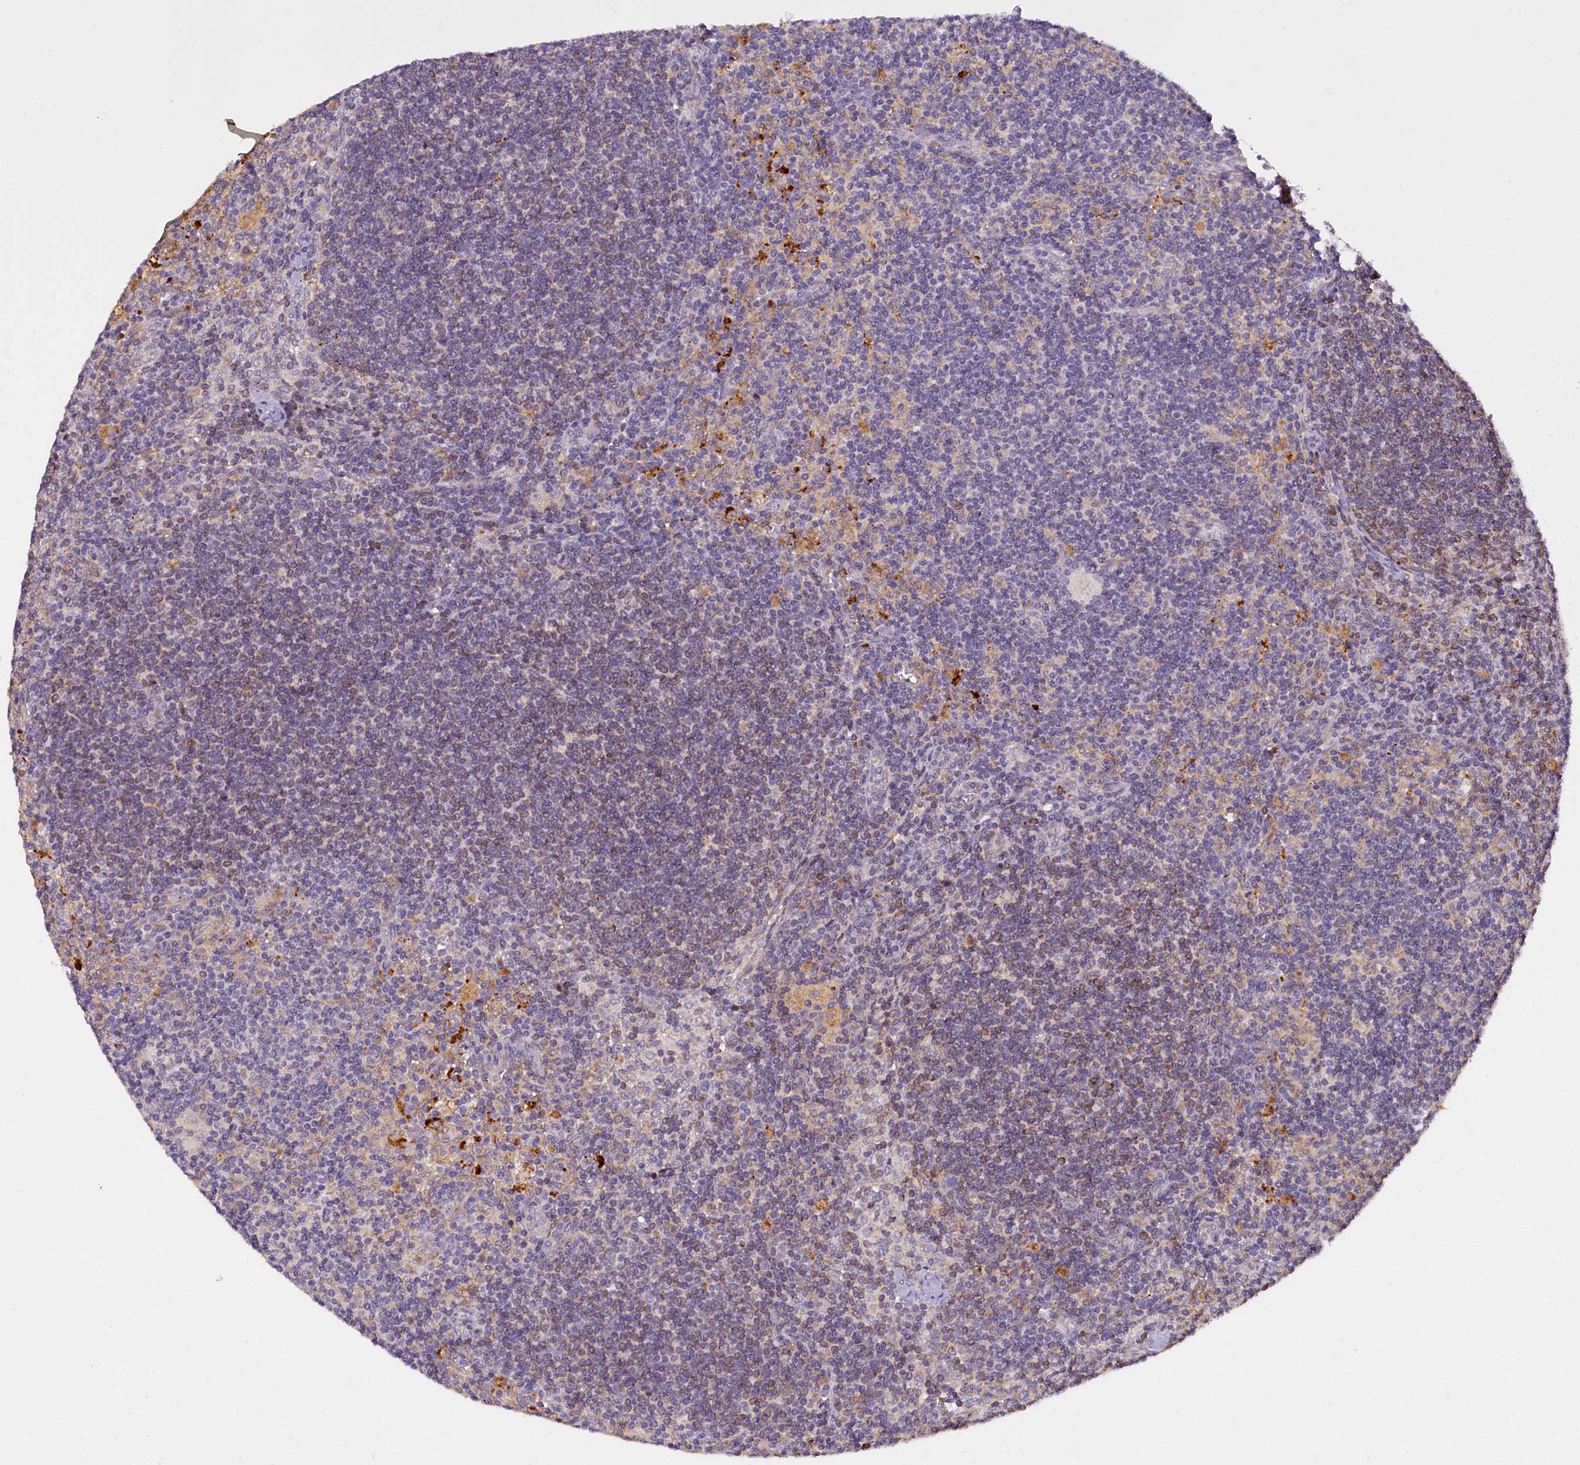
{"staining": {"intensity": "moderate", "quantity": "<25%", "location": "cytoplasmic/membranous"}, "tissue": "lymph node", "cell_type": "Germinal center cells", "image_type": "normal", "snomed": [{"axis": "morphology", "description": "Normal tissue, NOS"}, {"axis": "topography", "description": "Lymph node"}], "caption": "Protein expression analysis of unremarkable human lymph node reveals moderate cytoplasmic/membranous staining in about <25% of germinal center cells. Immunohistochemistry (ihc) stains the protein of interest in brown and the nuclei are stained blue.", "gene": "SUPV3L1", "patient": {"sex": "male", "age": 69}}